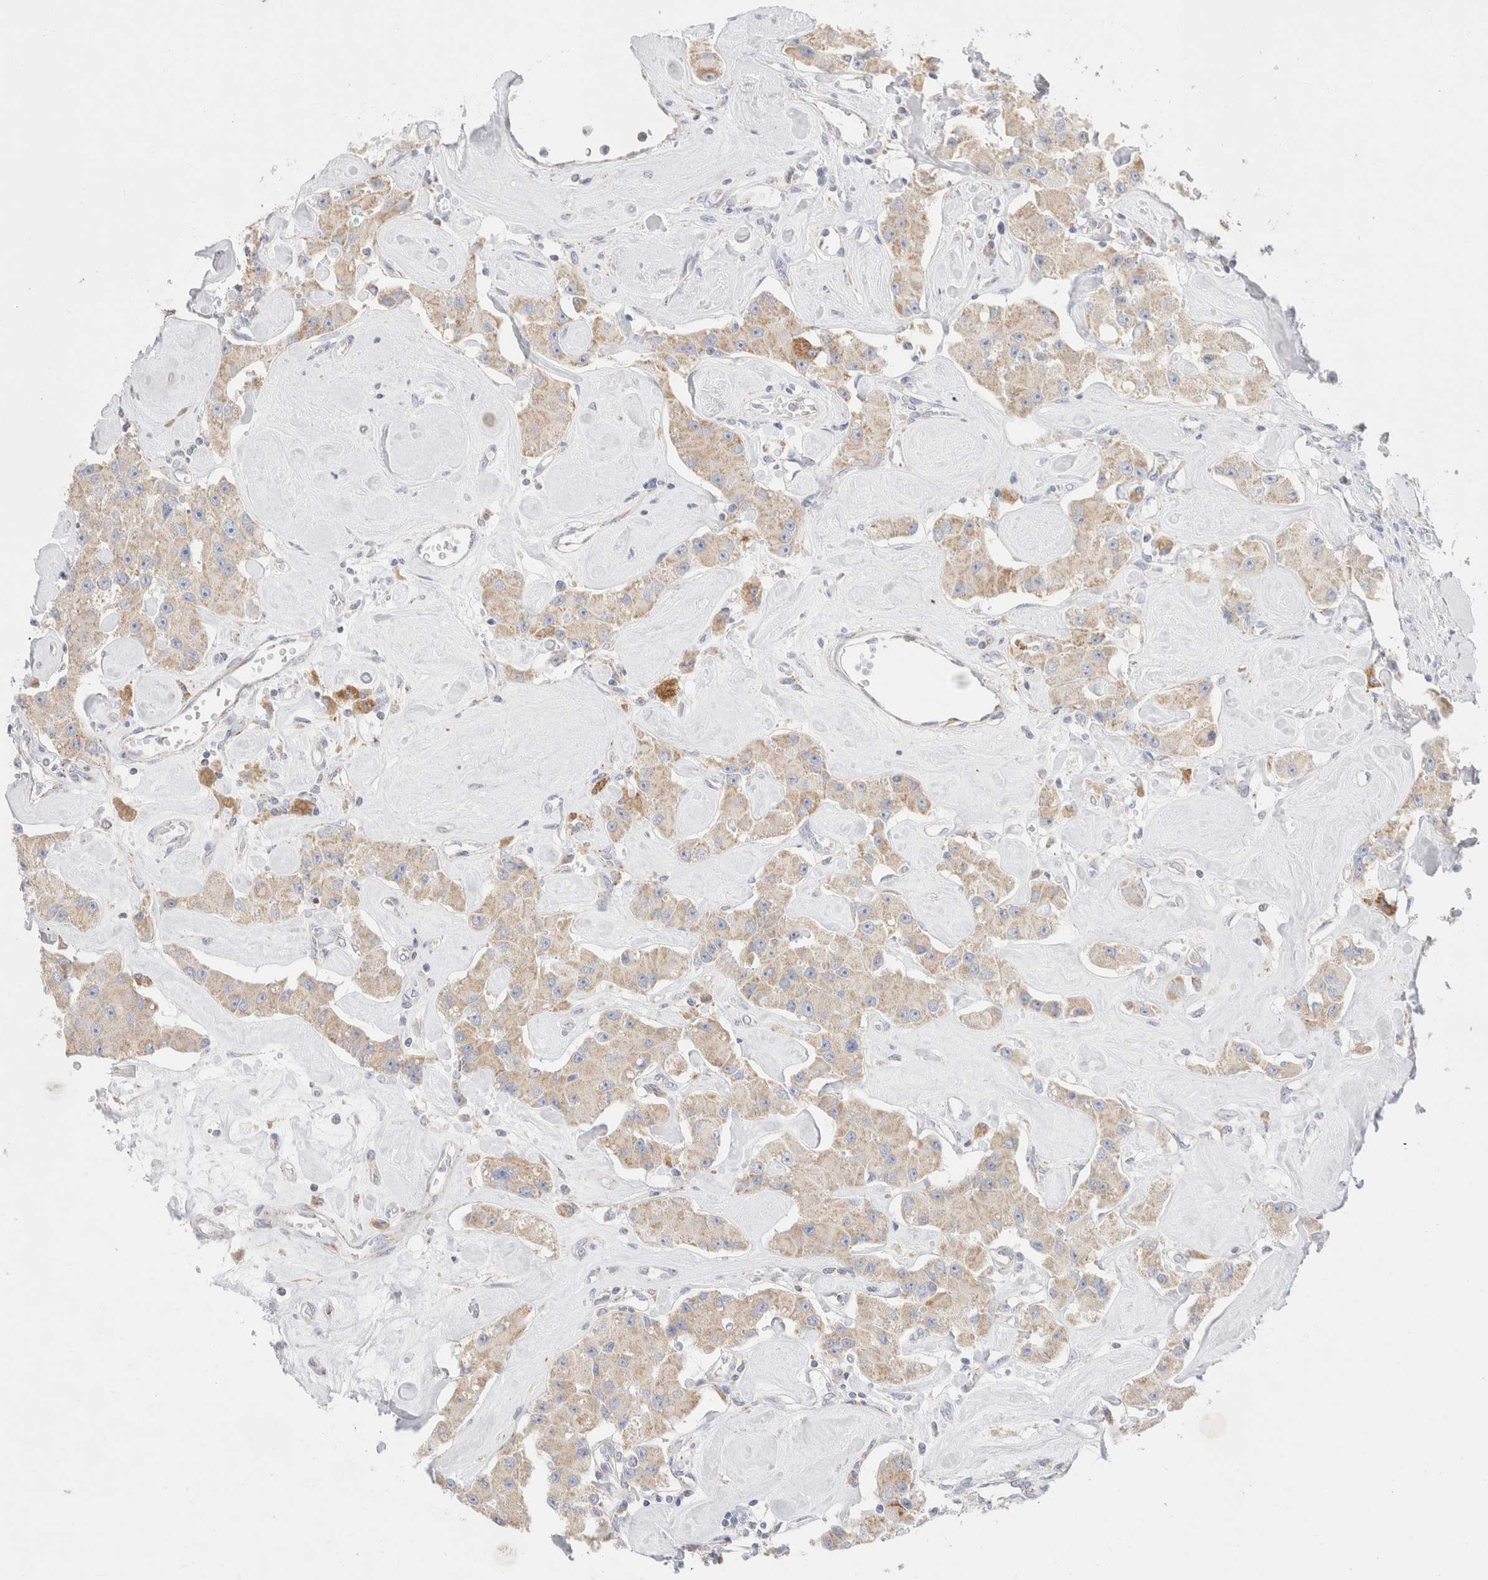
{"staining": {"intensity": "weak", "quantity": ">75%", "location": "cytoplasmic/membranous"}, "tissue": "carcinoid", "cell_type": "Tumor cells", "image_type": "cancer", "snomed": [{"axis": "morphology", "description": "Carcinoid, malignant, NOS"}, {"axis": "topography", "description": "Pancreas"}], "caption": "This image shows carcinoid stained with immunohistochemistry to label a protein in brown. The cytoplasmic/membranous of tumor cells show weak positivity for the protein. Nuclei are counter-stained blue.", "gene": "ATP6V1C1", "patient": {"sex": "male", "age": 41}}